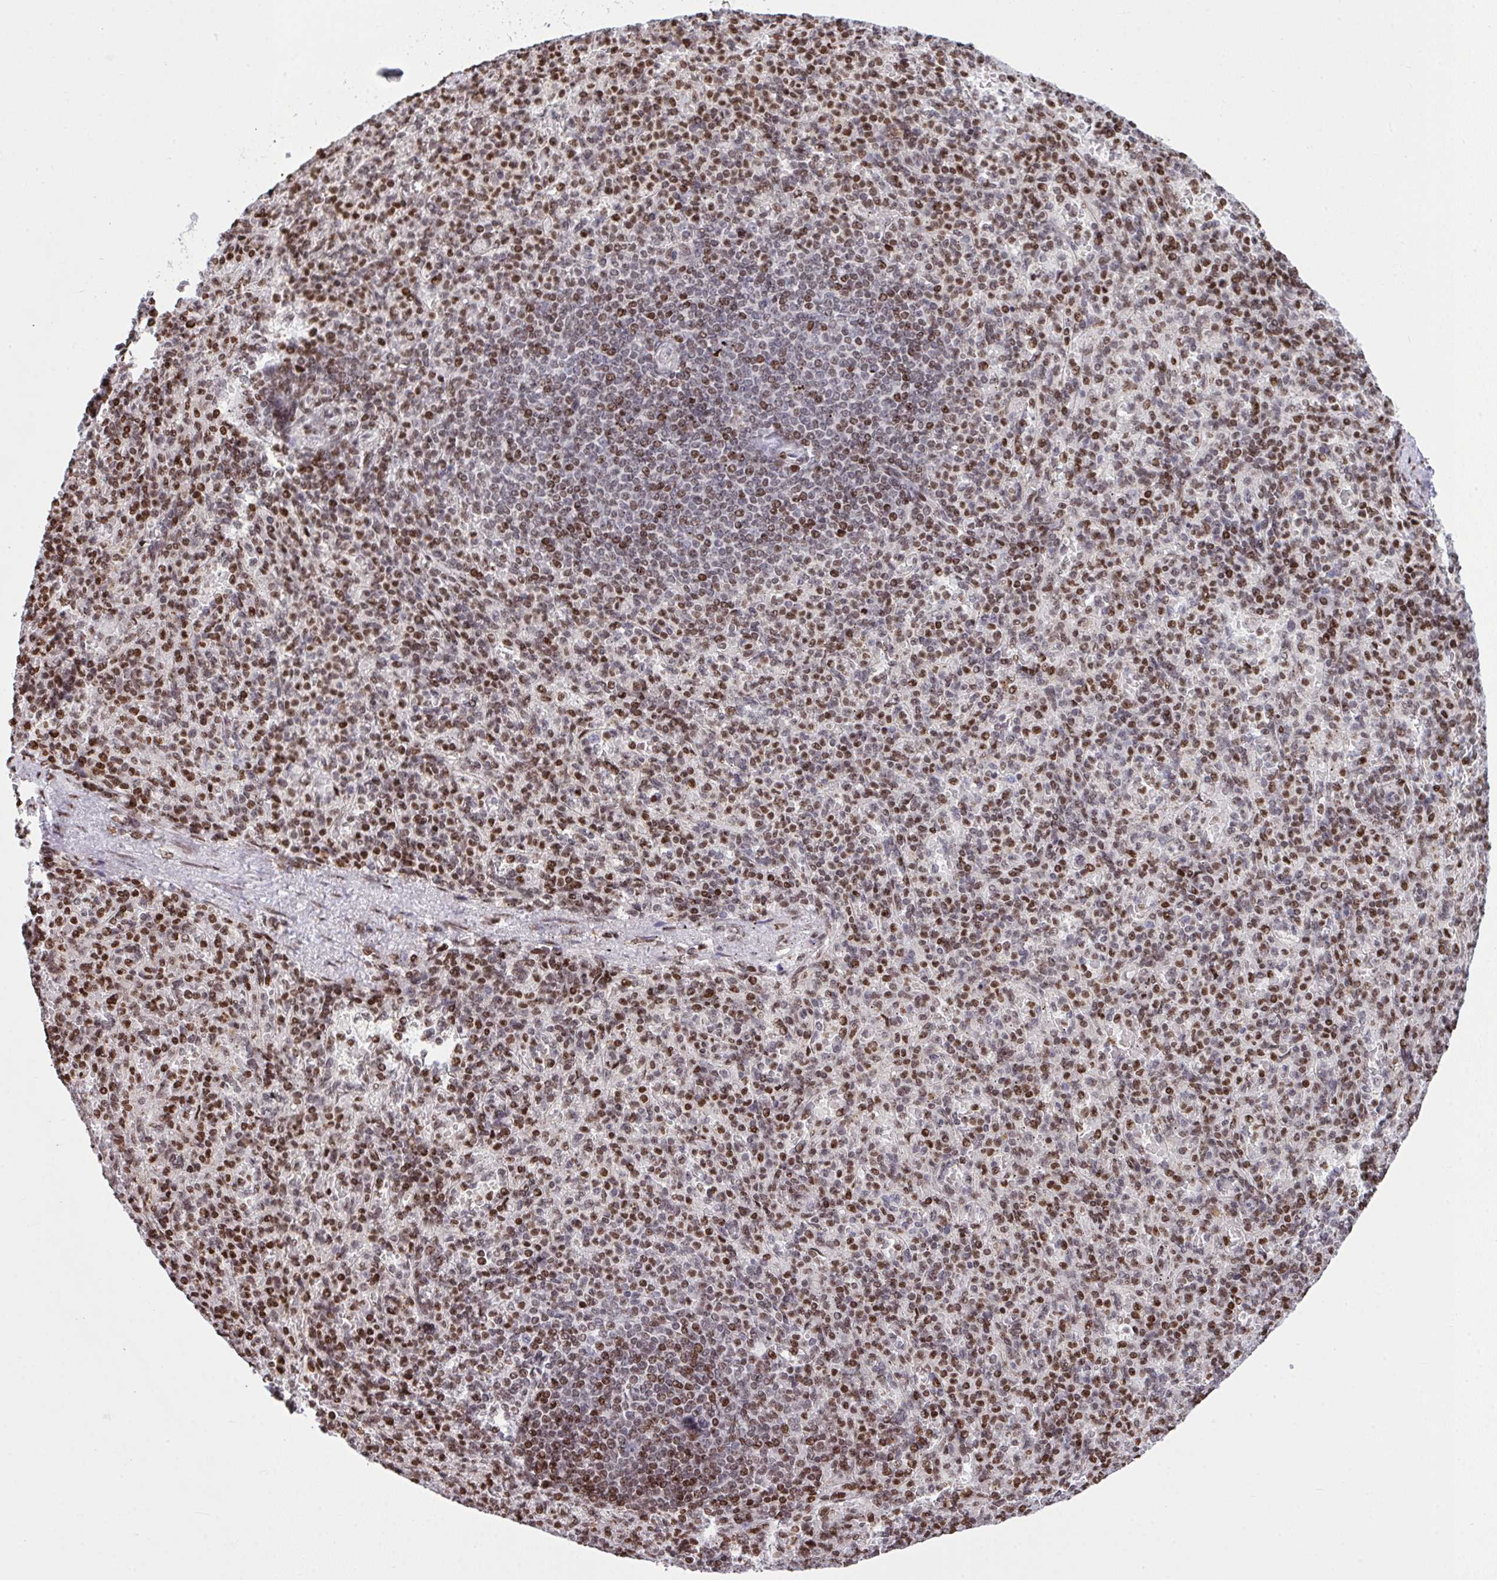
{"staining": {"intensity": "moderate", "quantity": ">75%", "location": "nuclear"}, "tissue": "spleen", "cell_type": "Cells in red pulp", "image_type": "normal", "snomed": [{"axis": "morphology", "description": "Normal tissue, NOS"}, {"axis": "topography", "description": "Spleen"}], "caption": "Immunohistochemical staining of normal human spleen displays medium levels of moderate nuclear positivity in about >75% of cells in red pulp.", "gene": "RAPGEF5", "patient": {"sex": "female", "age": 74}}